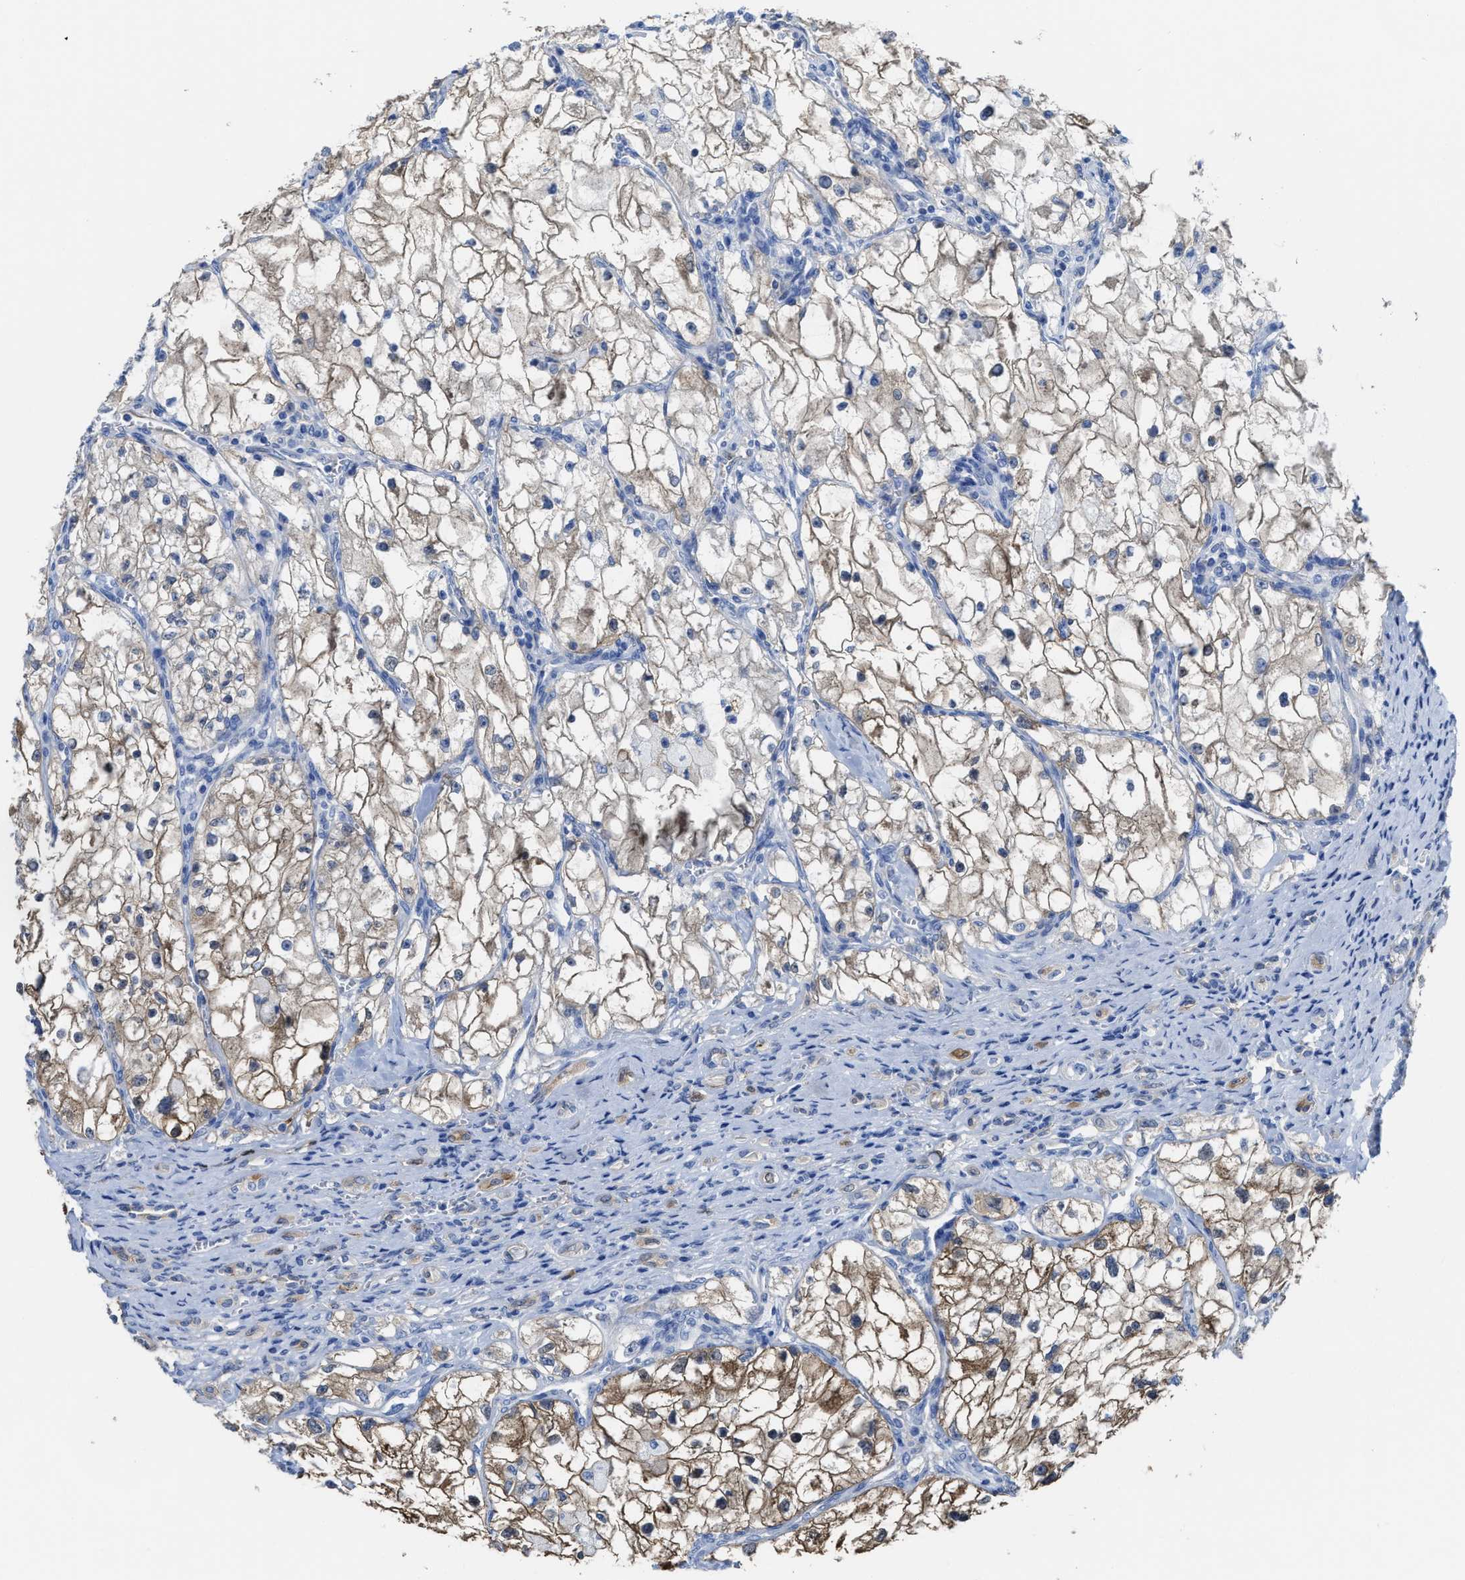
{"staining": {"intensity": "moderate", "quantity": "25%-75%", "location": "cytoplasmic/membranous"}, "tissue": "renal cancer", "cell_type": "Tumor cells", "image_type": "cancer", "snomed": [{"axis": "morphology", "description": "Adenocarcinoma, NOS"}, {"axis": "topography", "description": "Kidney"}], "caption": "Human renal cancer (adenocarcinoma) stained with a brown dye shows moderate cytoplasmic/membranous positive expression in about 25%-75% of tumor cells.", "gene": "ASS1", "patient": {"sex": "female", "age": 70}}